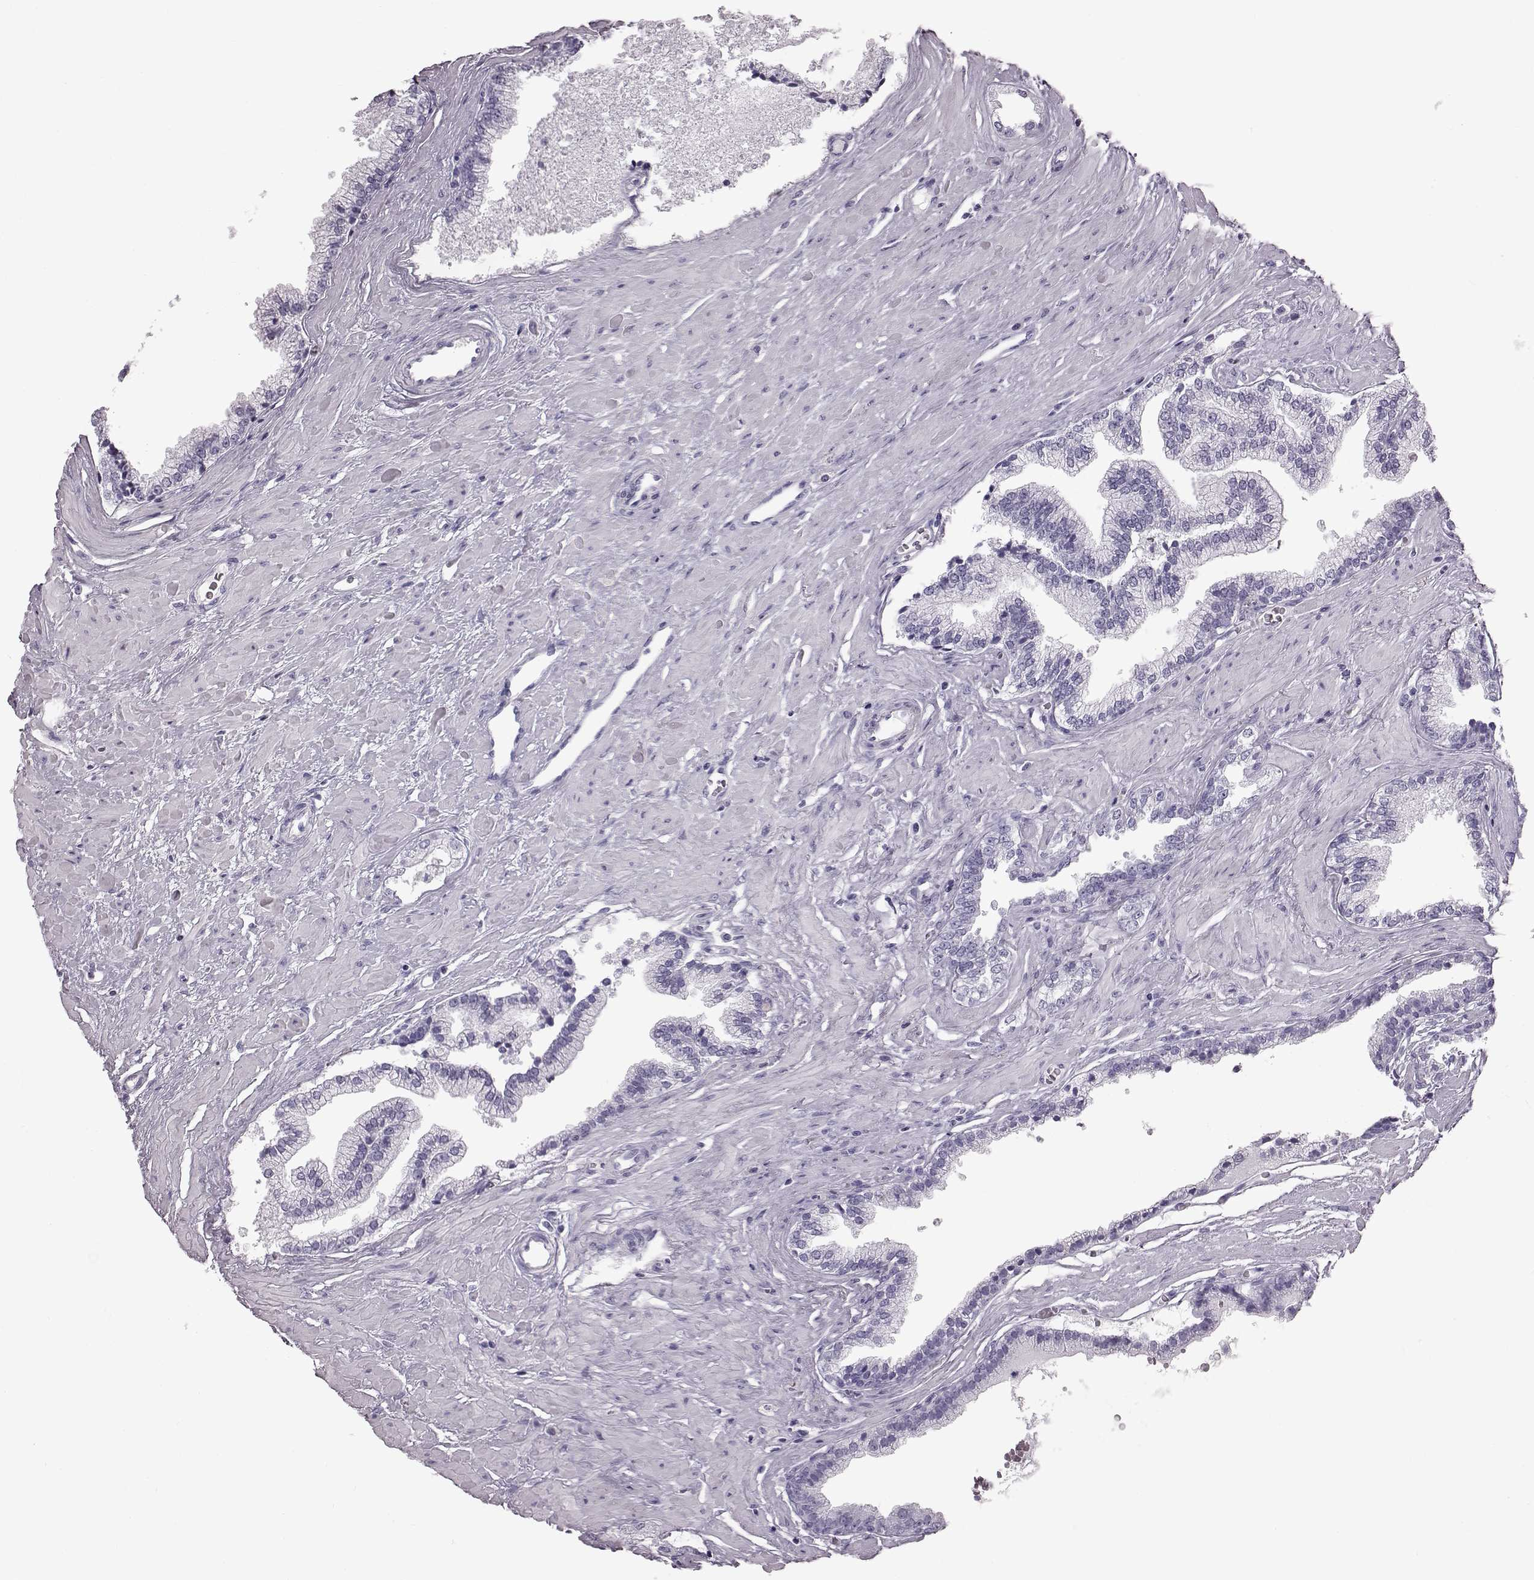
{"staining": {"intensity": "negative", "quantity": "none", "location": "none"}, "tissue": "prostate cancer", "cell_type": "Tumor cells", "image_type": "cancer", "snomed": [{"axis": "morphology", "description": "Adenocarcinoma, Low grade"}, {"axis": "topography", "description": "Prostate"}], "caption": "The image displays no staining of tumor cells in low-grade adenocarcinoma (prostate).", "gene": "TCHHL1", "patient": {"sex": "male", "age": 60}}